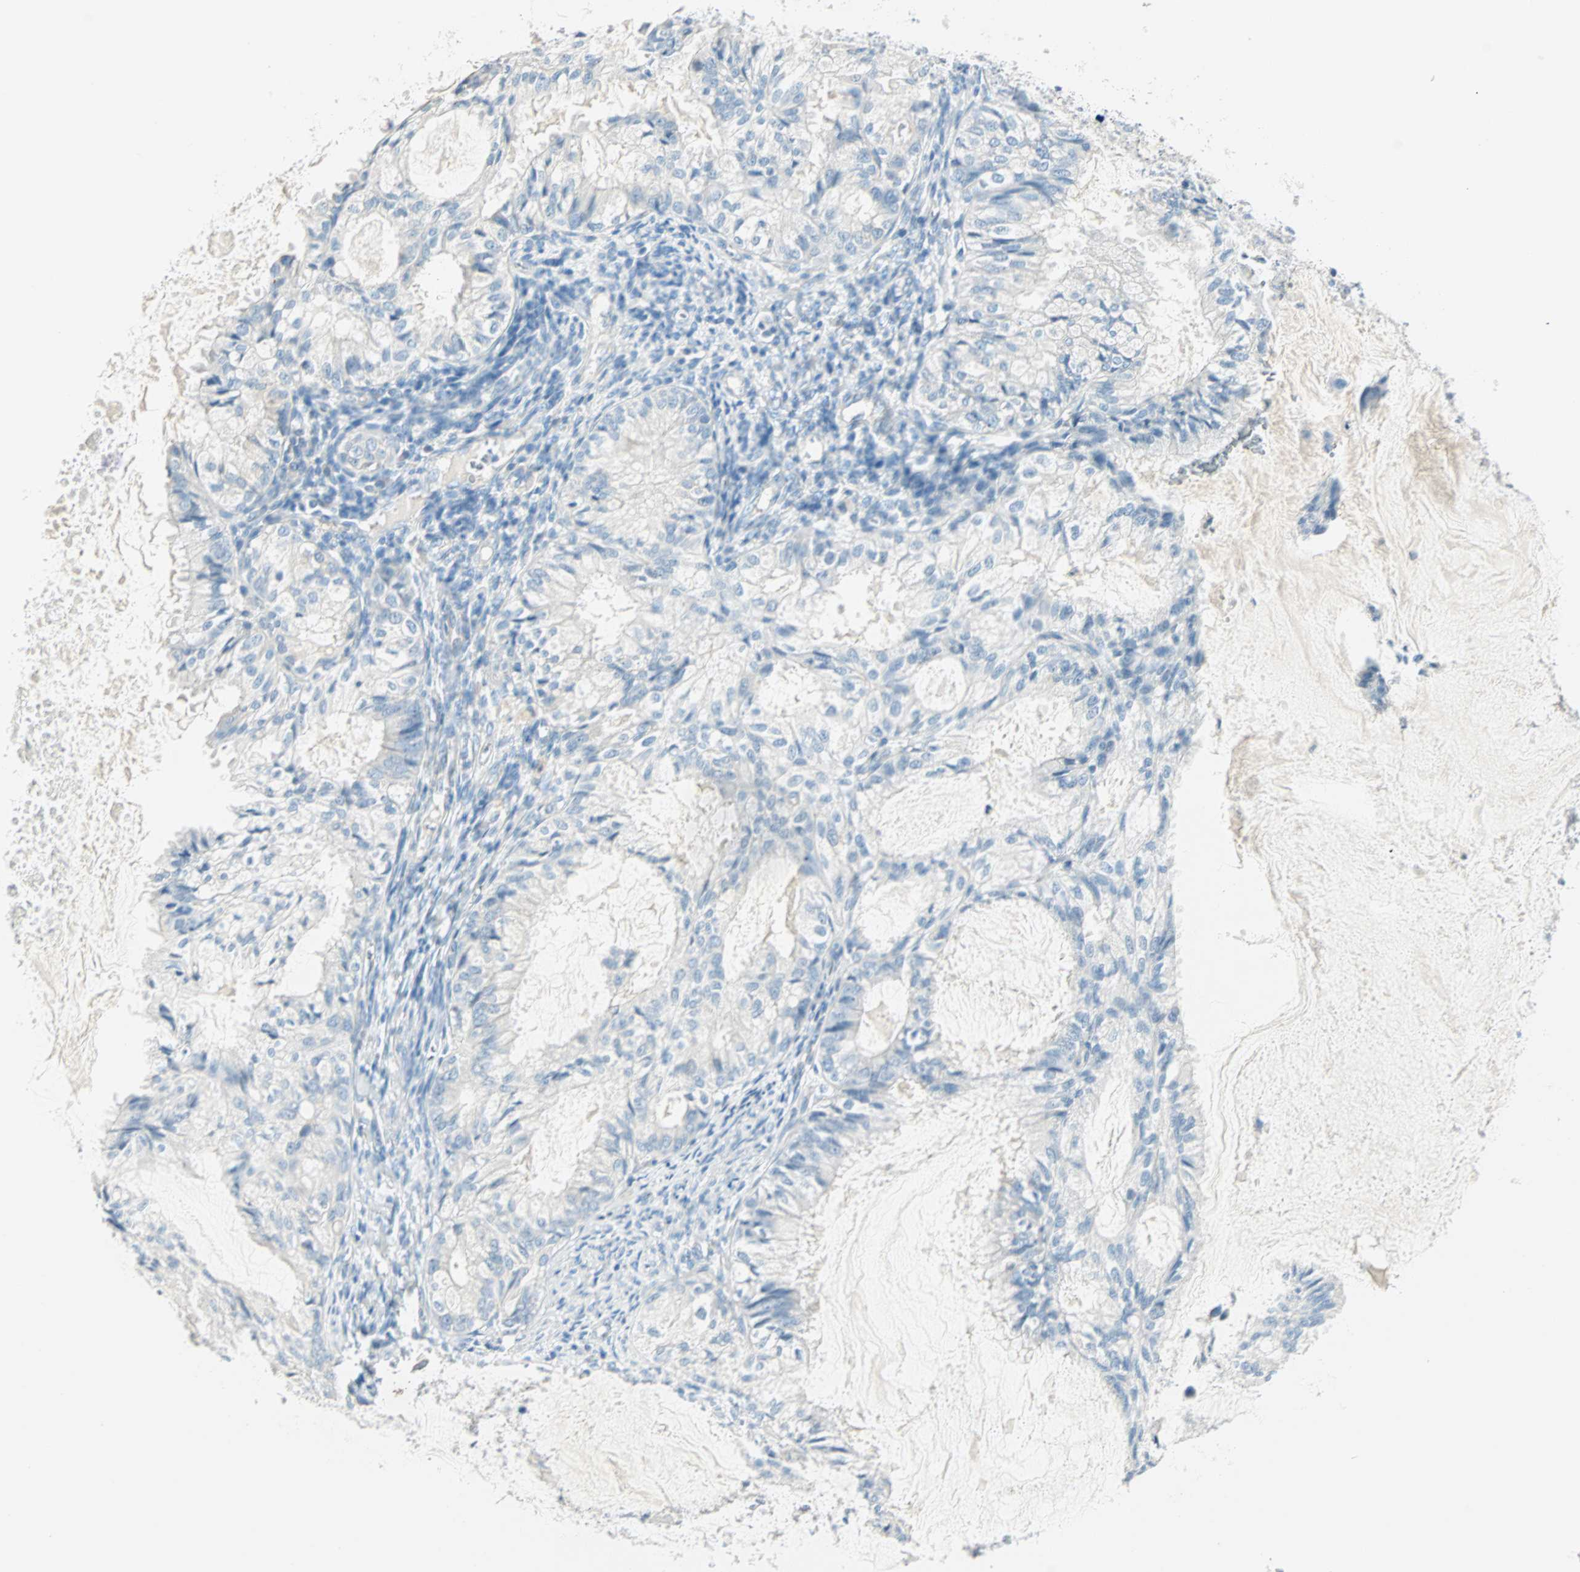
{"staining": {"intensity": "negative", "quantity": "none", "location": "none"}, "tissue": "cervical cancer", "cell_type": "Tumor cells", "image_type": "cancer", "snomed": [{"axis": "morphology", "description": "Normal tissue, NOS"}, {"axis": "morphology", "description": "Adenocarcinoma, NOS"}, {"axis": "topography", "description": "Cervix"}, {"axis": "topography", "description": "Endometrium"}], "caption": "Immunohistochemistry (IHC) image of neoplastic tissue: adenocarcinoma (cervical) stained with DAB reveals no significant protein staining in tumor cells. (Immunohistochemistry, brightfield microscopy, high magnification).", "gene": "SULT1C2", "patient": {"sex": "female", "age": 86}}